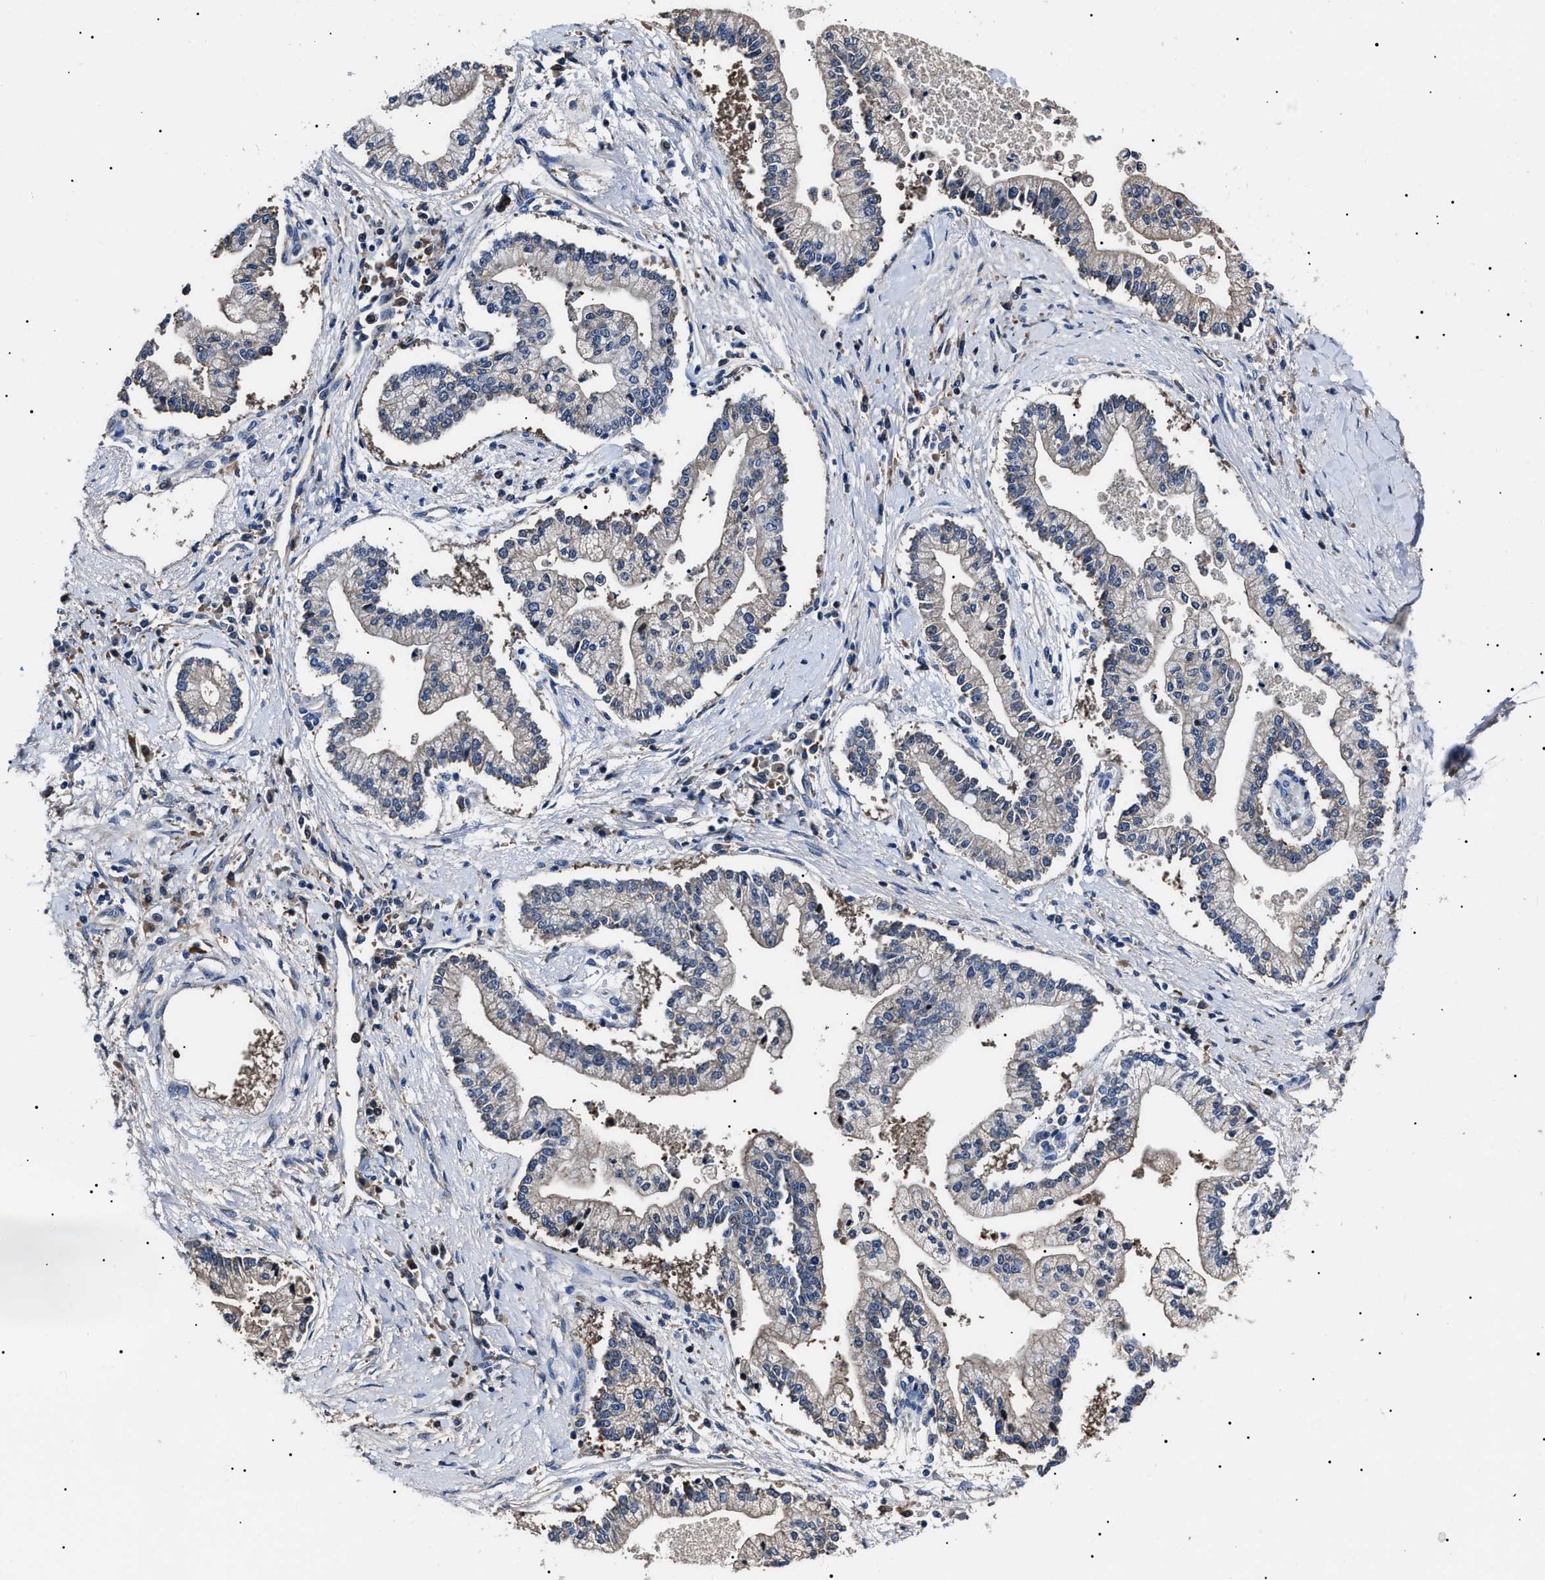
{"staining": {"intensity": "negative", "quantity": "none", "location": "none"}, "tissue": "liver cancer", "cell_type": "Tumor cells", "image_type": "cancer", "snomed": [{"axis": "morphology", "description": "Cholangiocarcinoma"}, {"axis": "topography", "description": "Liver"}], "caption": "IHC of human liver cancer (cholangiocarcinoma) reveals no positivity in tumor cells. (IHC, brightfield microscopy, high magnification).", "gene": "IFT81", "patient": {"sex": "male", "age": 50}}